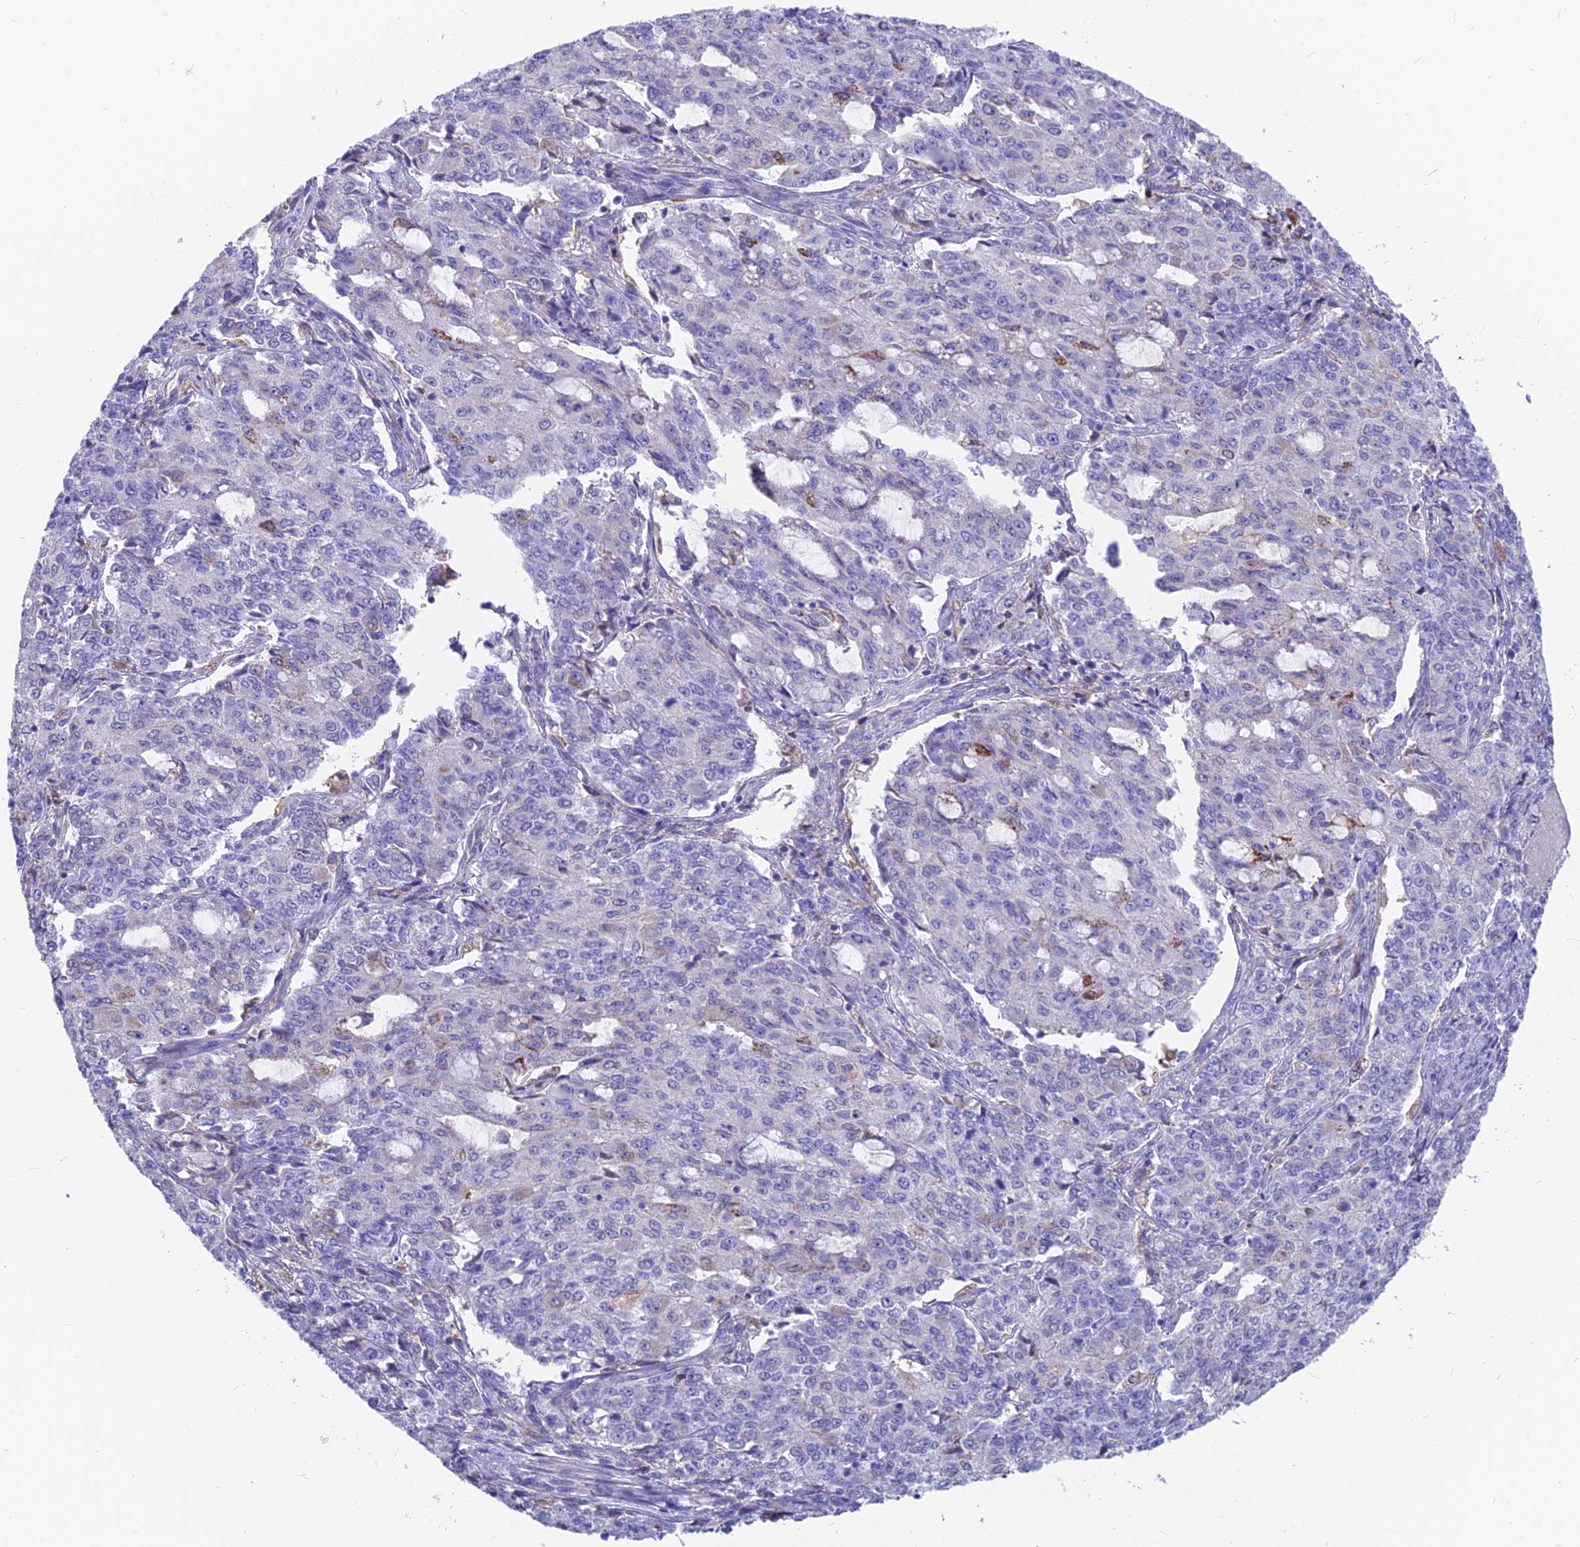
{"staining": {"intensity": "negative", "quantity": "none", "location": "none"}, "tissue": "endometrial cancer", "cell_type": "Tumor cells", "image_type": "cancer", "snomed": [{"axis": "morphology", "description": "Adenocarcinoma, NOS"}, {"axis": "topography", "description": "Endometrium"}], "caption": "Tumor cells show no significant staining in adenocarcinoma (endometrial).", "gene": "TIGD6", "patient": {"sex": "female", "age": 50}}